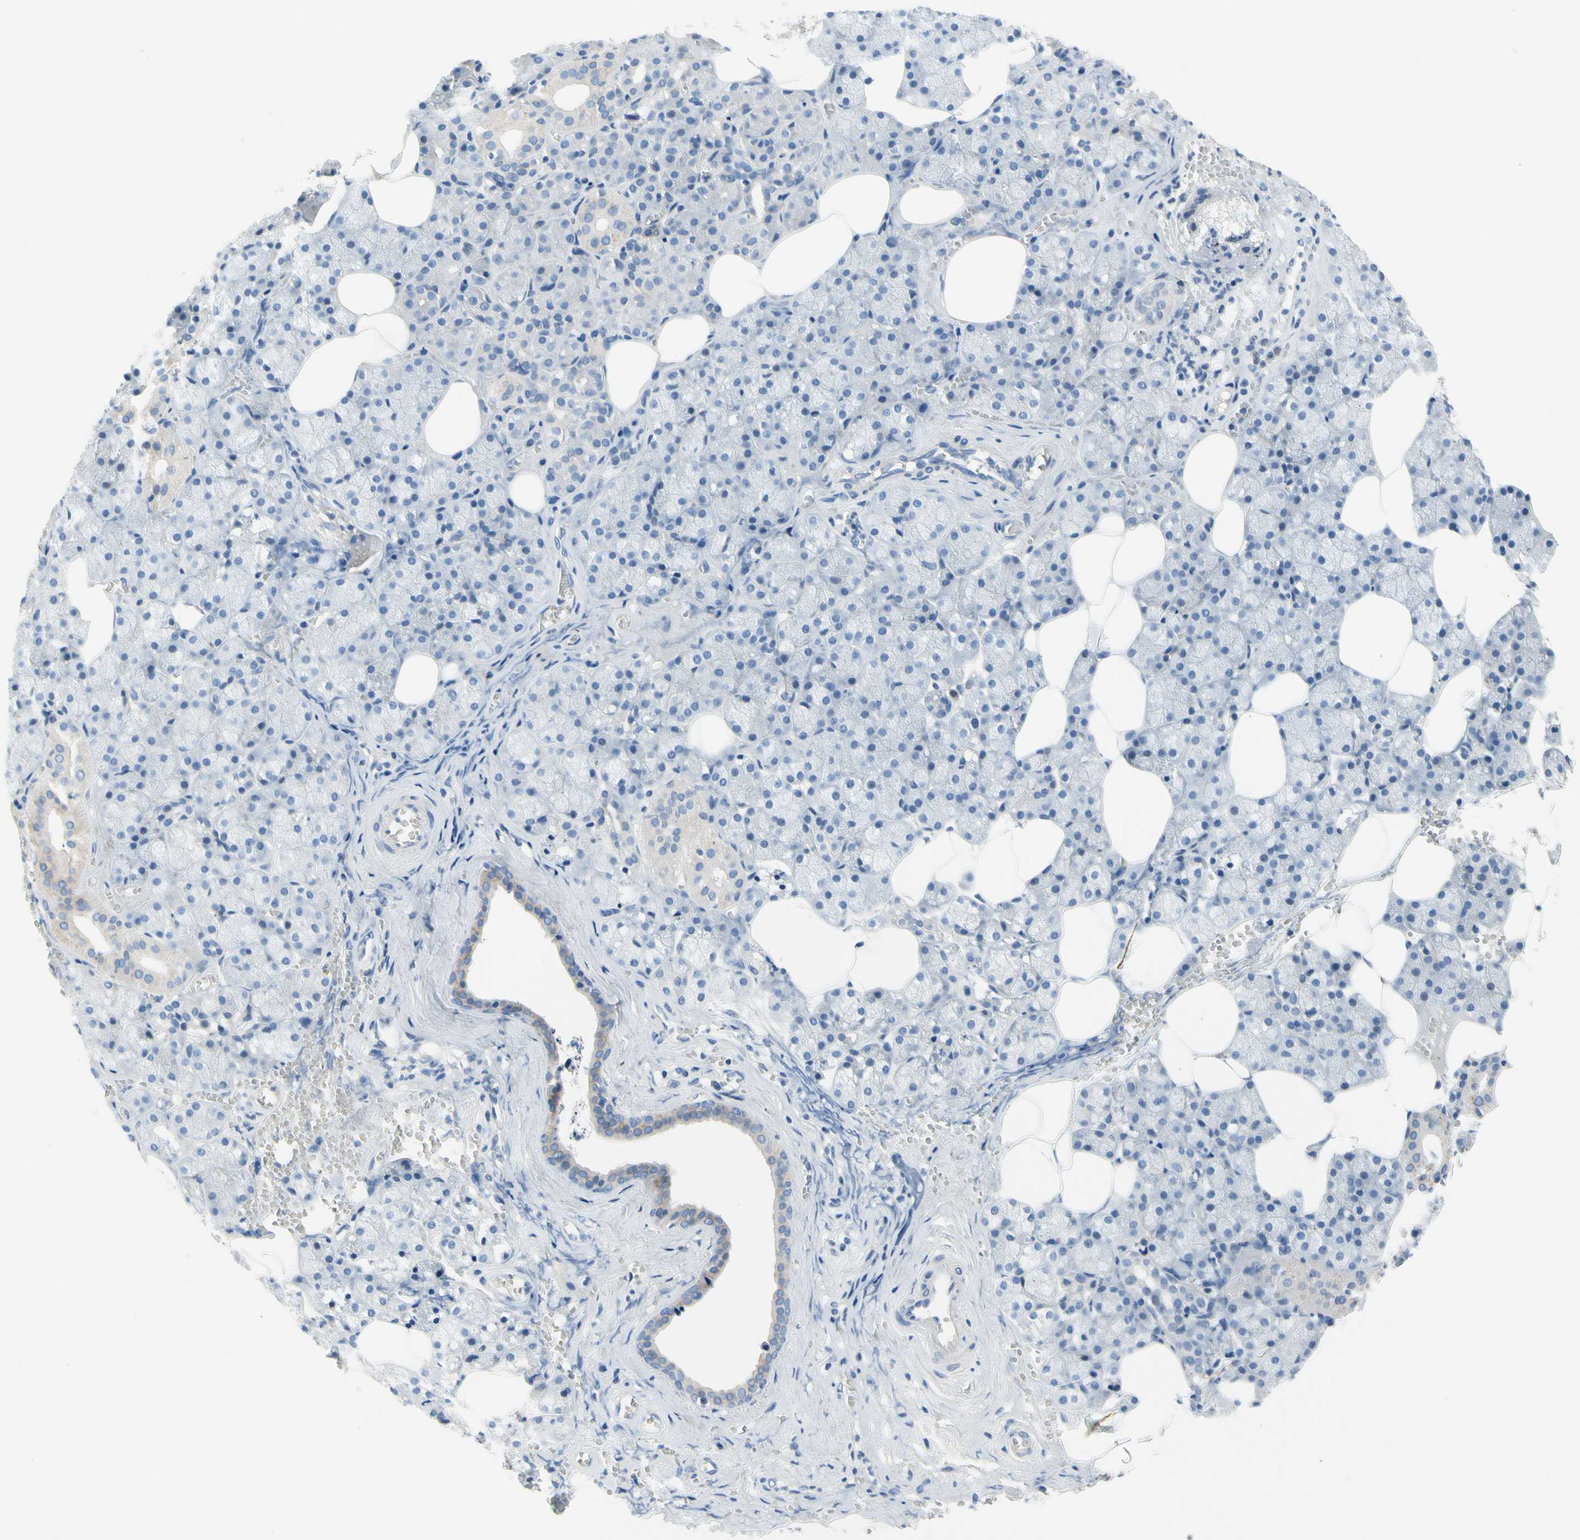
{"staining": {"intensity": "weak", "quantity": "<25%", "location": "cytoplasmic/membranous"}, "tissue": "salivary gland", "cell_type": "Glandular cells", "image_type": "normal", "snomed": [{"axis": "morphology", "description": "Normal tissue, NOS"}, {"axis": "topography", "description": "Salivary gland"}], "caption": "Glandular cells show no significant protein expression in benign salivary gland. (DAB (3,3'-diaminobenzidine) immunohistochemistry visualized using brightfield microscopy, high magnification).", "gene": "CA14", "patient": {"sex": "male", "age": 62}}